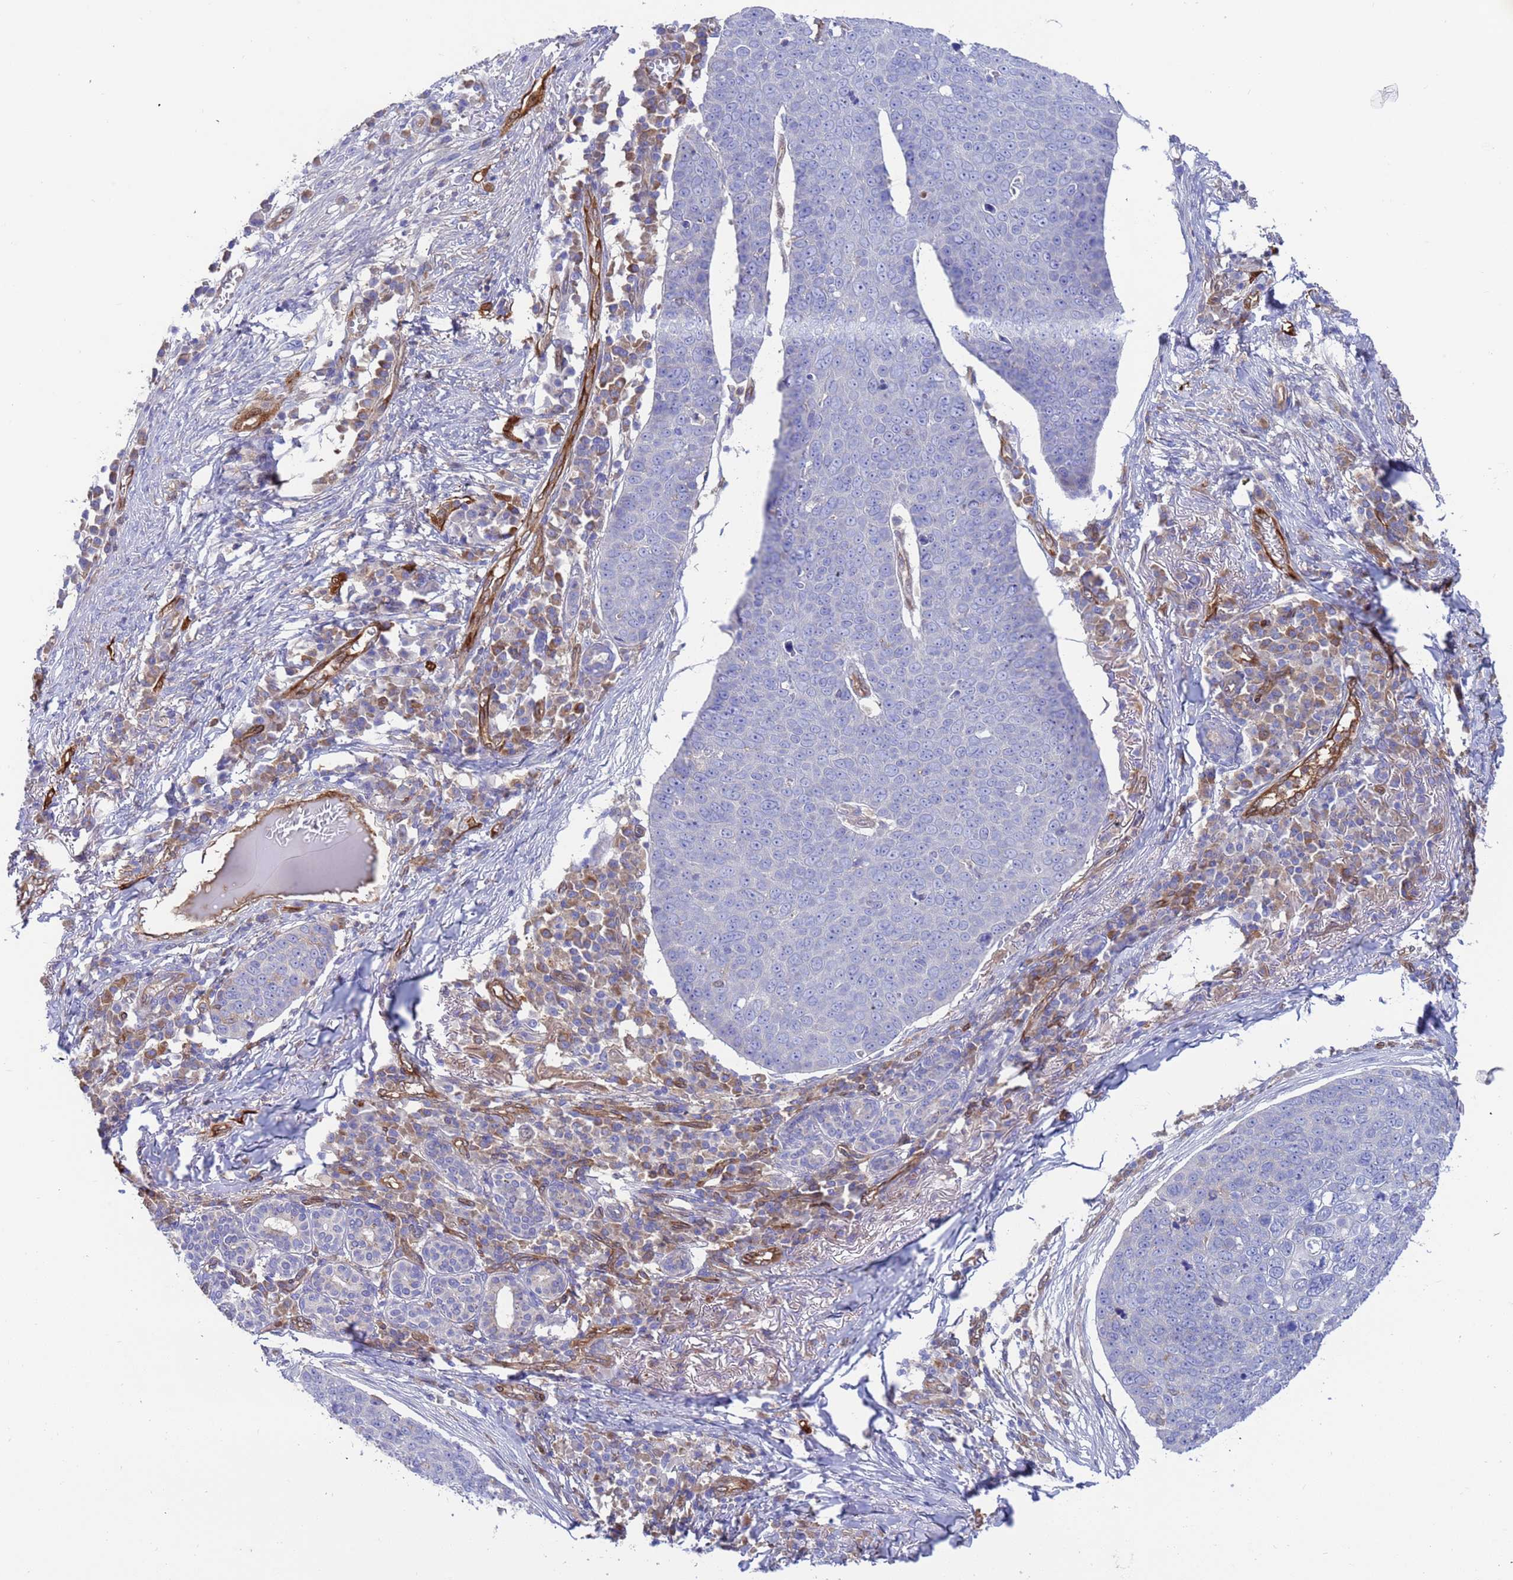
{"staining": {"intensity": "negative", "quantity": "none", "location": "none"}, "tissue": "skin cancer", "cell_type": "Tumor cells", "image_type": "cancer", "snomed": [{"axis": "morphology", "description": "Squamous cell carcinoma, NOS"}, {"axis": "topography", "description": "Skin"}], "caption": "Immunohistochemistry histopathology image of human skin cancer (squamous cell carcinoma) stained for a protein (brown), which exhibits no expression in tumor cells. Nuclei are stained in blue.", "gene": "FOXRED1", "patient": {"sex": "male", "age": 71}}